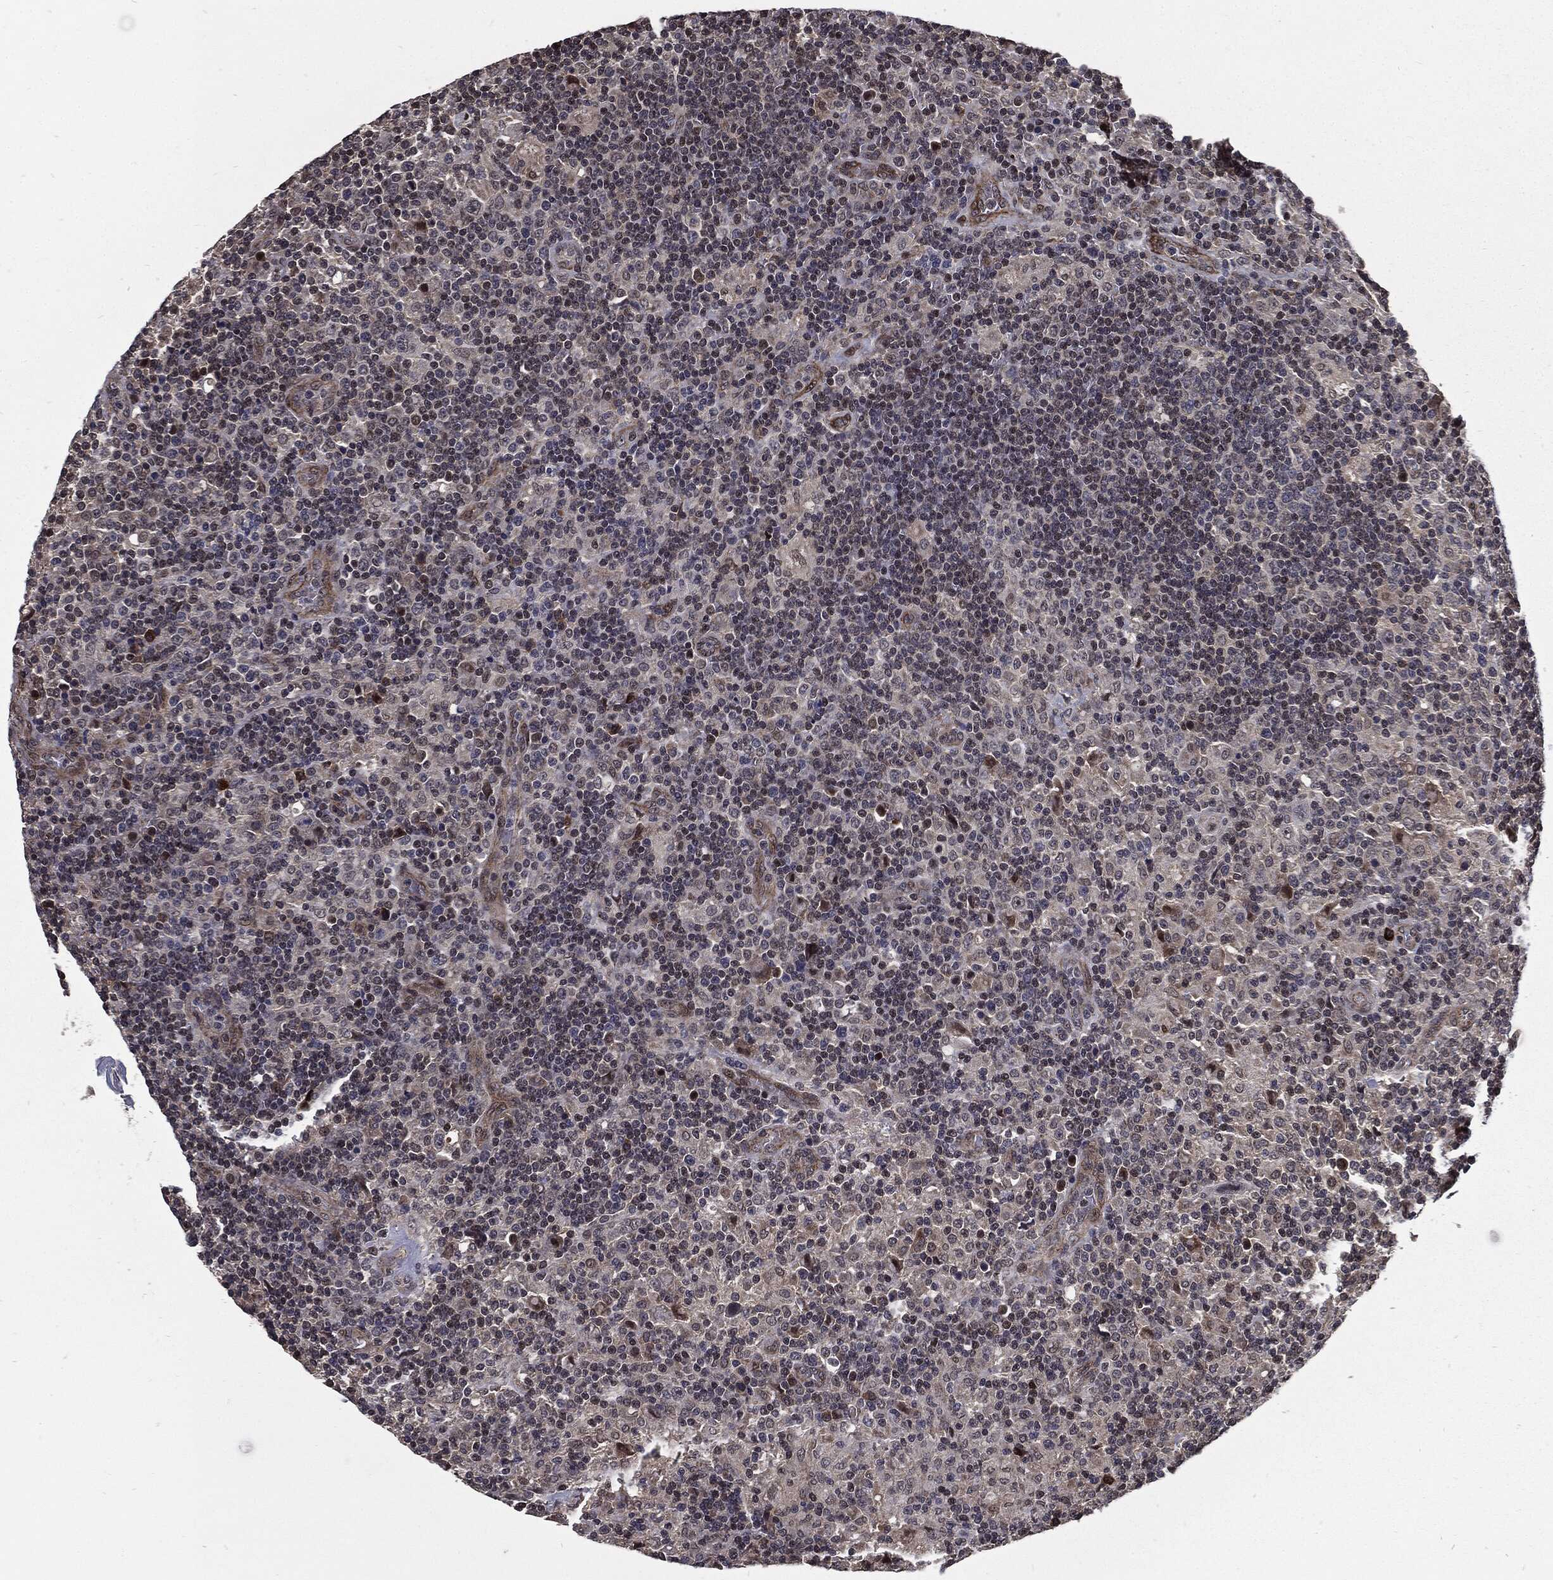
{"staining": {"intensity": "negative", "quantity": "none", "location": "none"}, "tissue": "lymphoma", "cell_type": "Tumor cells", "image_type": "cancer", "snomed": [{"axis": "morphology", "description": "Hodgkin's disease, NOS"}, {"axis": "topography", "description": "Lymph node"}], "caption": "Tumor cells show no significant protein positivity in Hodgkin's disease. (DAB IHC, high magnification).", "gene": "PTPA", "patient": {"sex": "male", "age": 70}}